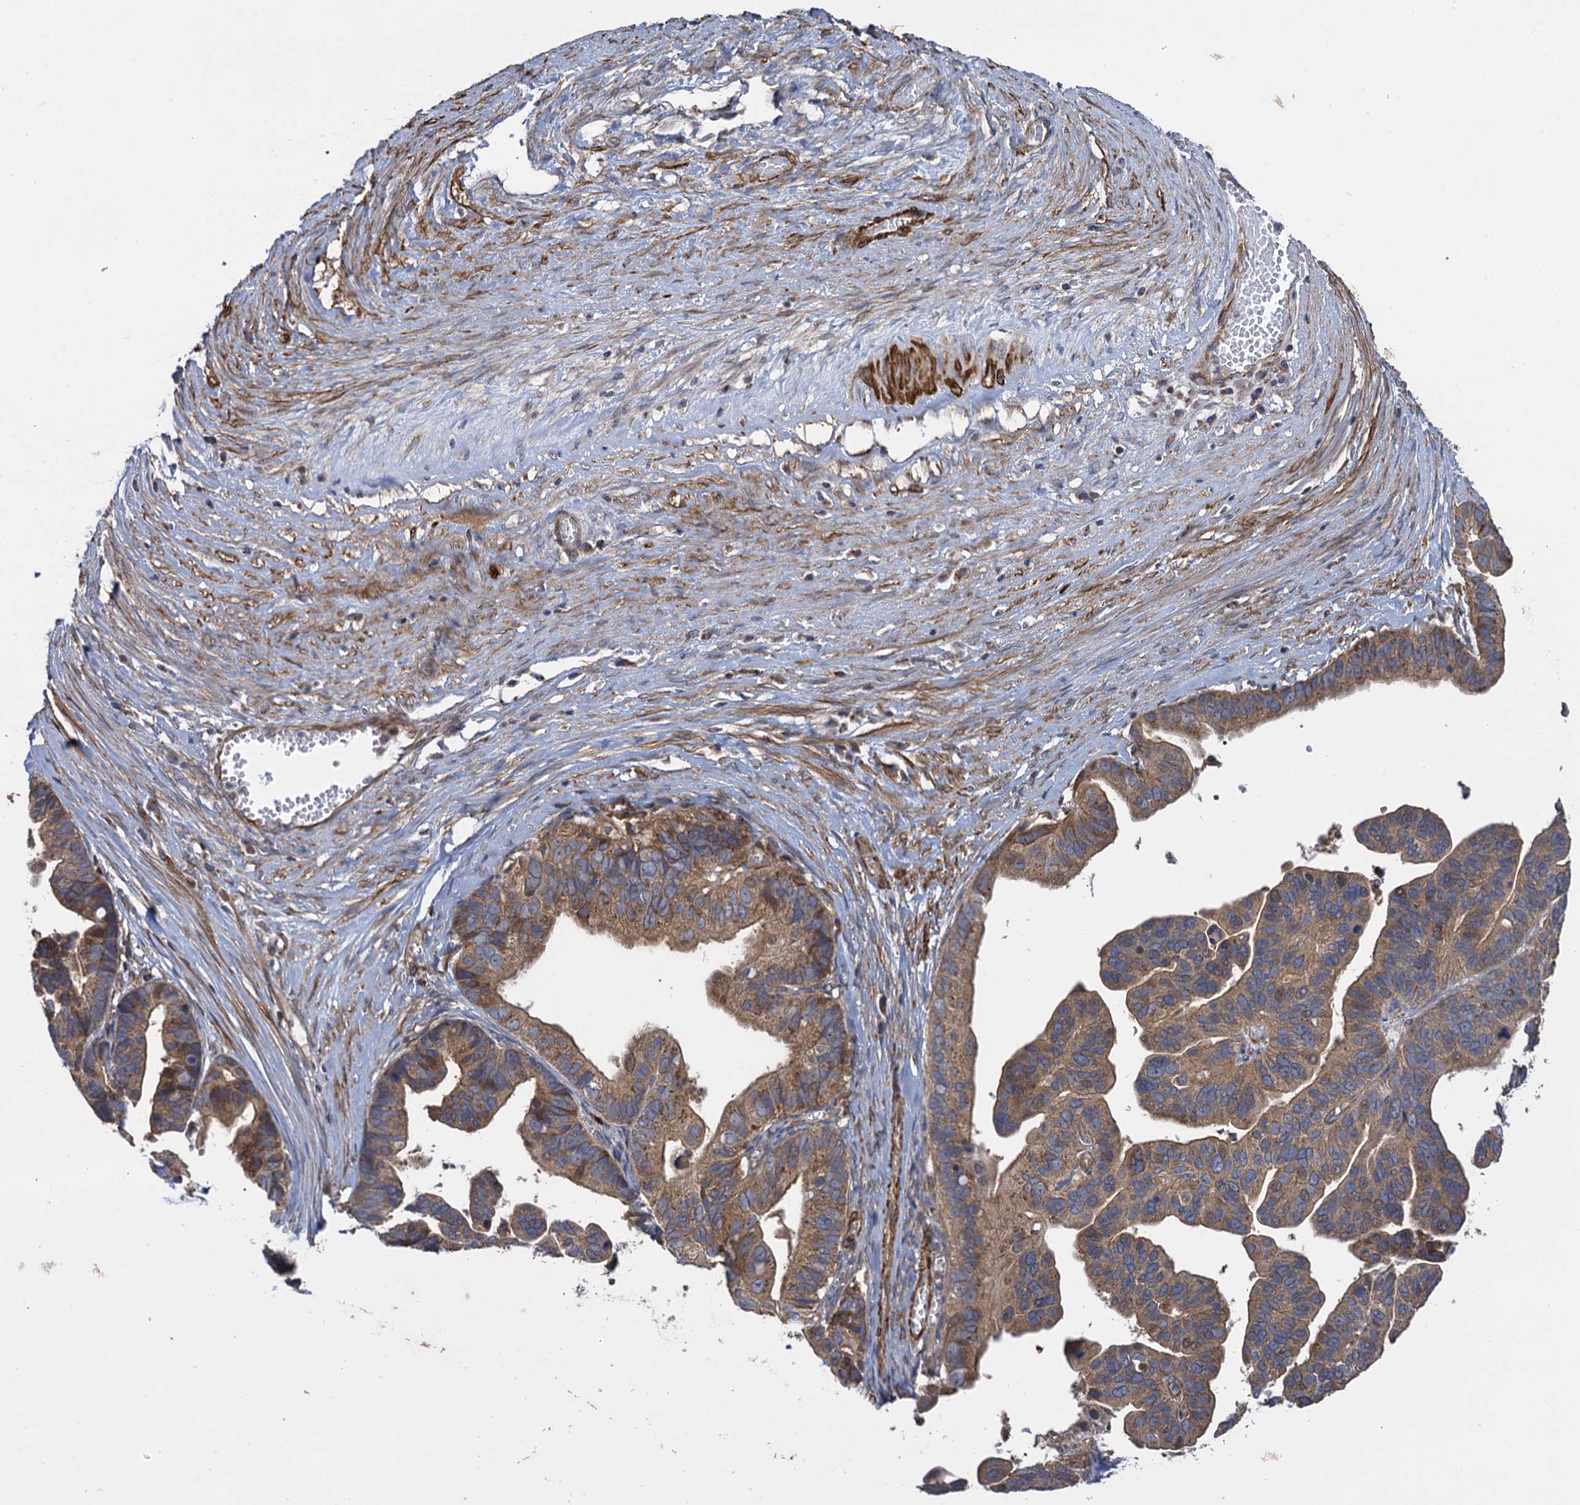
{"staining": {"intensity": "moderate", "quantity": "25%-75%", "location": "cytoplasmic/membranous"}, "tissue": "ovarian cancer", "cell_type": "Tumor cells", "image_type": "cancer", "snomed": [{"axis": "morphology", "description": "Cystadenocarcinoma, serous, NOS"}, {"axis": "topography", "description": "Ovary"}], "caption": "Immunohistochemistry (IHC) image of human ovarian serous cystadenocarcinoma stained for a protein (brown), which displays medium levels of moderate cytoplasmic/membranous expression in about 25%-75% of tumor cells.", "gene": "WDR88", "patient": {"sex": "female", "age": 56}}